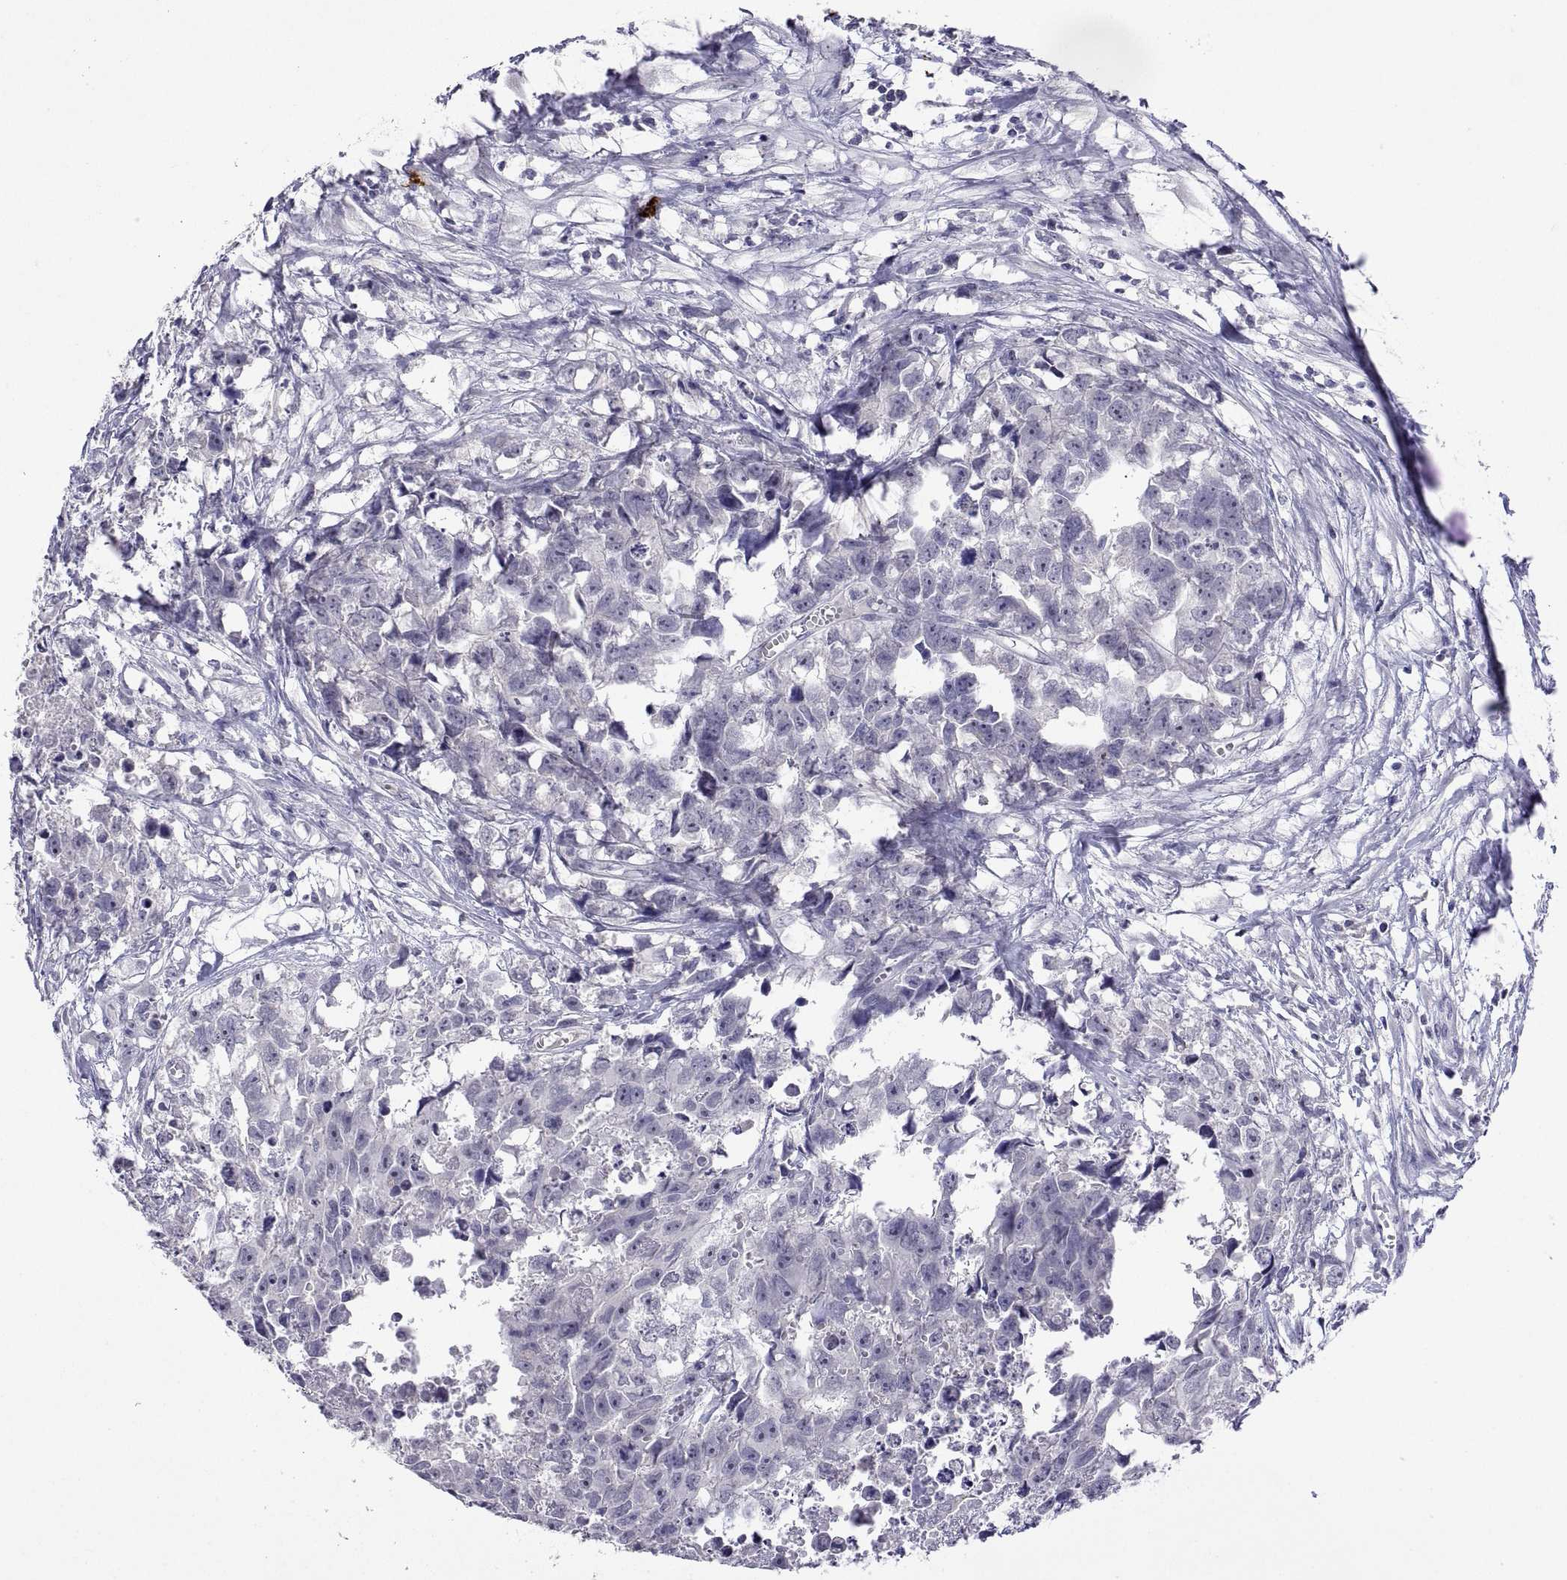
{"staining": {"intensity": "negative", "quantity": "none", "location": "none"}, "tissue": "testis cancer", "cell_type": "Tumor cells", "image_type": "cancer", "snomed": [{"axis": "morphology", "description": "Carcinoma, Embryonal, NOS"}, {"axis": "morphology", "description": "Teratoma, malignant, NOS"}, {"axis": "topography", "description": "Testis"}], "caption": "IHC photomicrograph of neoplastic tissue: human testis cancer (embryonal carcinoma) stained with DAB (3,3'-diaminobenzidine) demonstrates no significant protein positivity in tumor cells.", "gene": "MS4A1", "patient": {"sex": "male", "age": 44}}